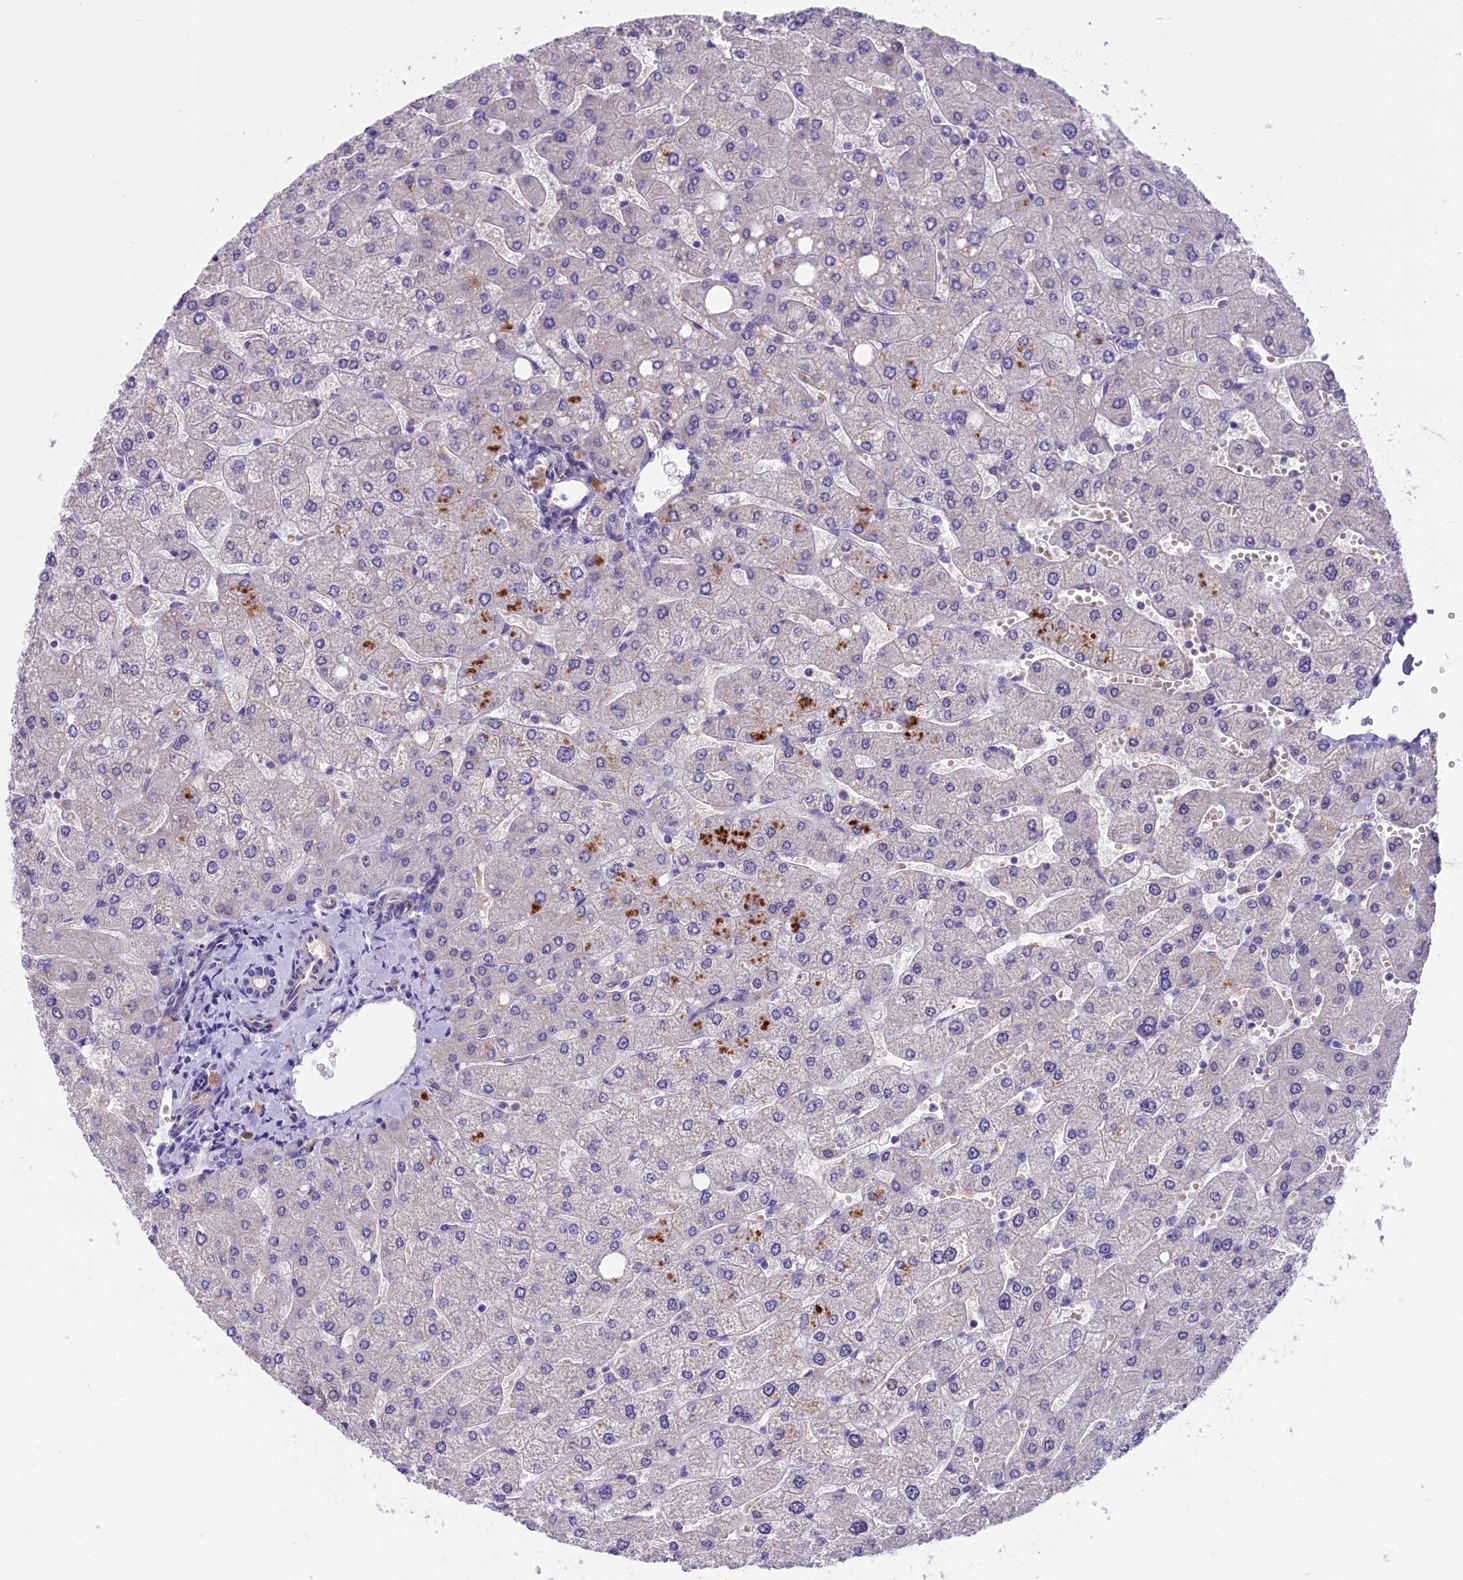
{"staining": {"intensity": "negative", "quantity": "none", "location": "none"}, "tissue": "liver", "cell_type": "Cholangiocytes", "image_type": "normal", "snomed": [{"axis": "morphology", "description": "Normal tissue, NOS"}, {"axis": "topography", "description": "Liver"}], "caption": "Immunohistochemistry histopathology image of benign liver: liver stained with DAB shows no significant protein staining in cholangiocytes. Nuclei are stained in blue.", "gene": "CCDC32", "patient": {"sex": "male", "age": 55}}